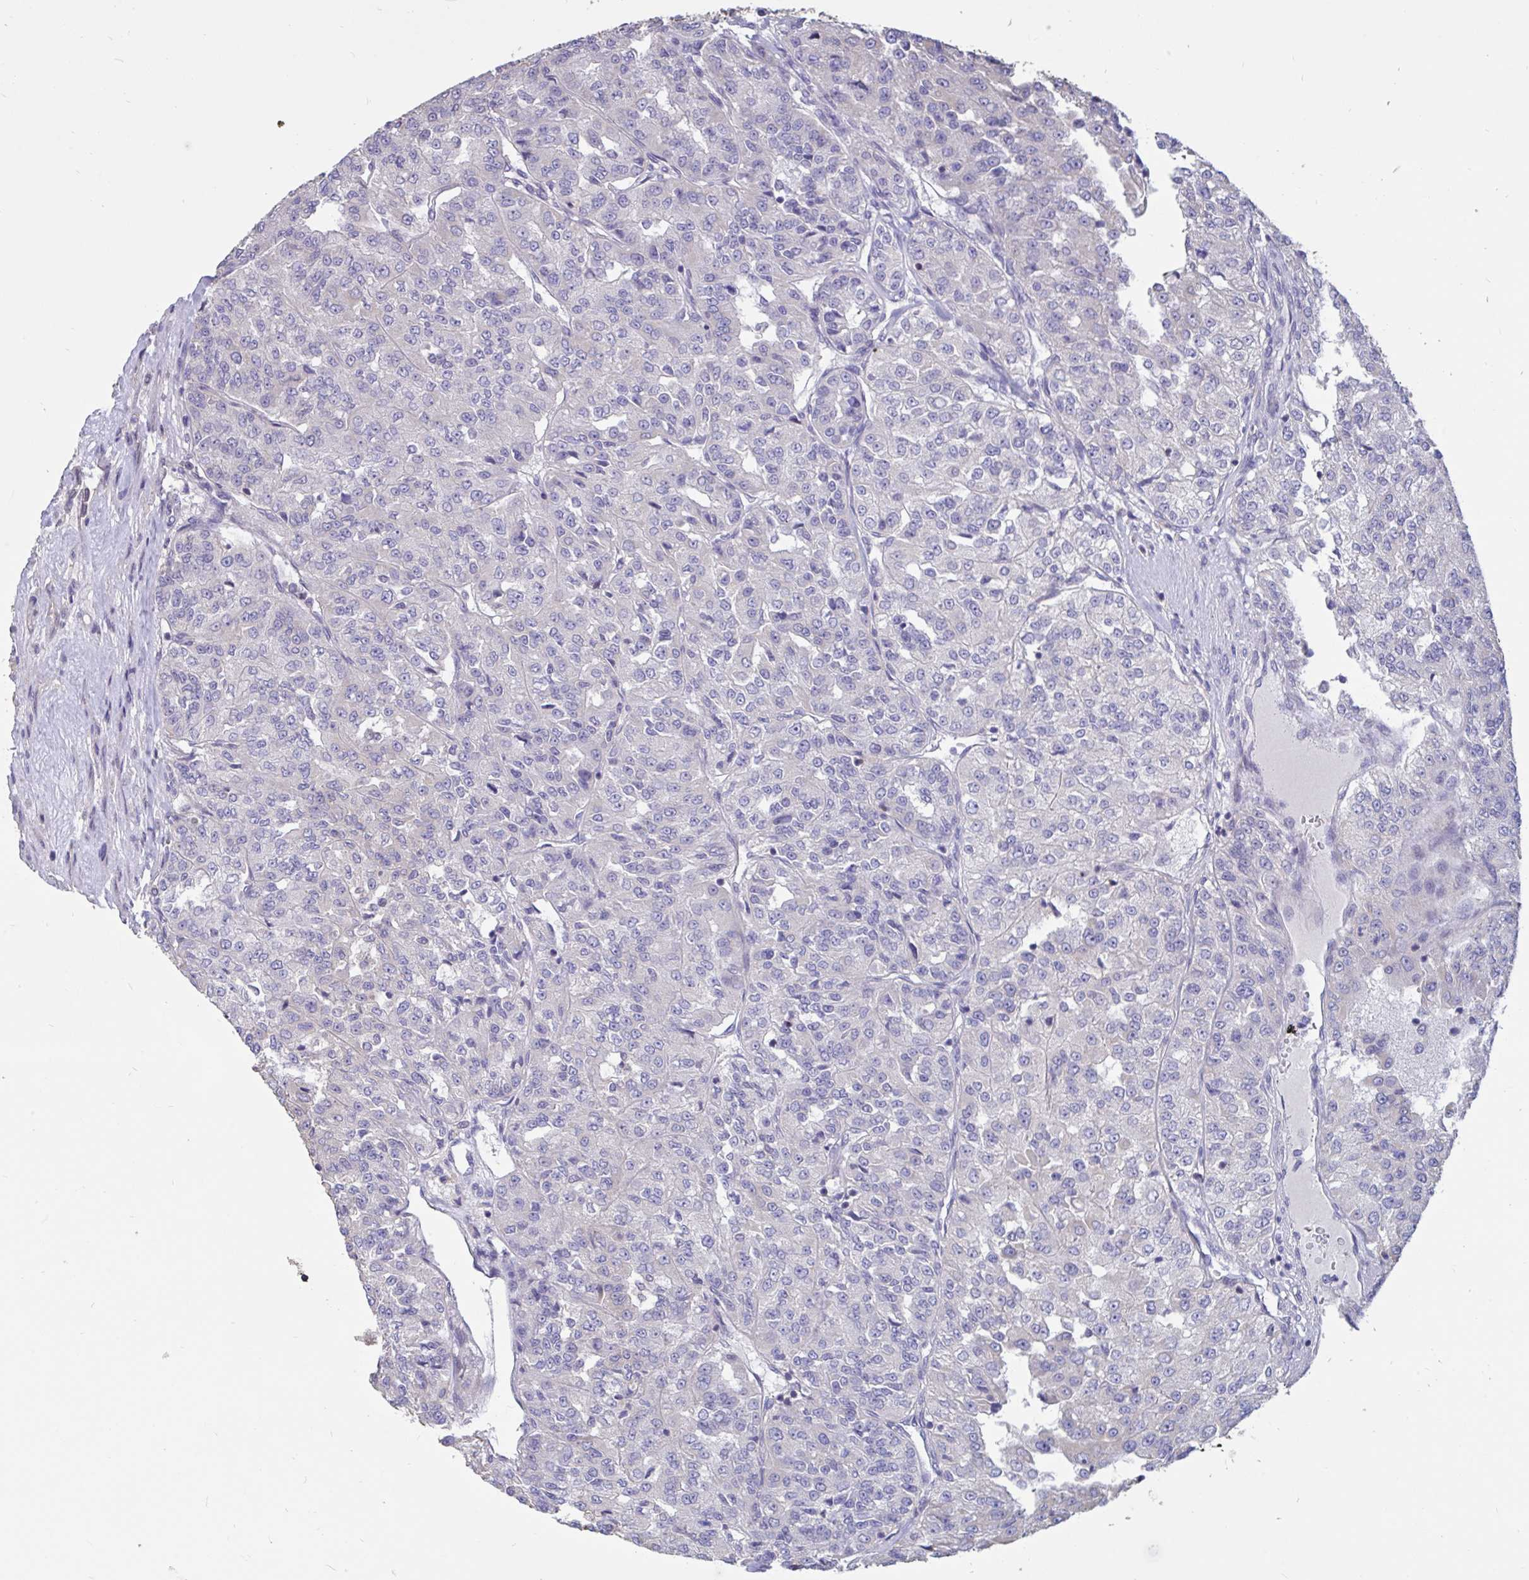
{"staining": {"intensity": "negative", "quantity": "none", "location": "none"}, "tissue": "renal cancer", "cell_type": "Tumor cells", "image_type": "cancer", "snomed": [{"axis": "morphology", "description": "Adenocarcinoma, NOS"}, {"axis": "topography", "description": "Kidney"}], "caption": "The micrograph exhibits no staining of tumor cells in adenocarcinoma (renal).", "gene": "DDX39A", "patient": {"sex": "female", "age": 63}}